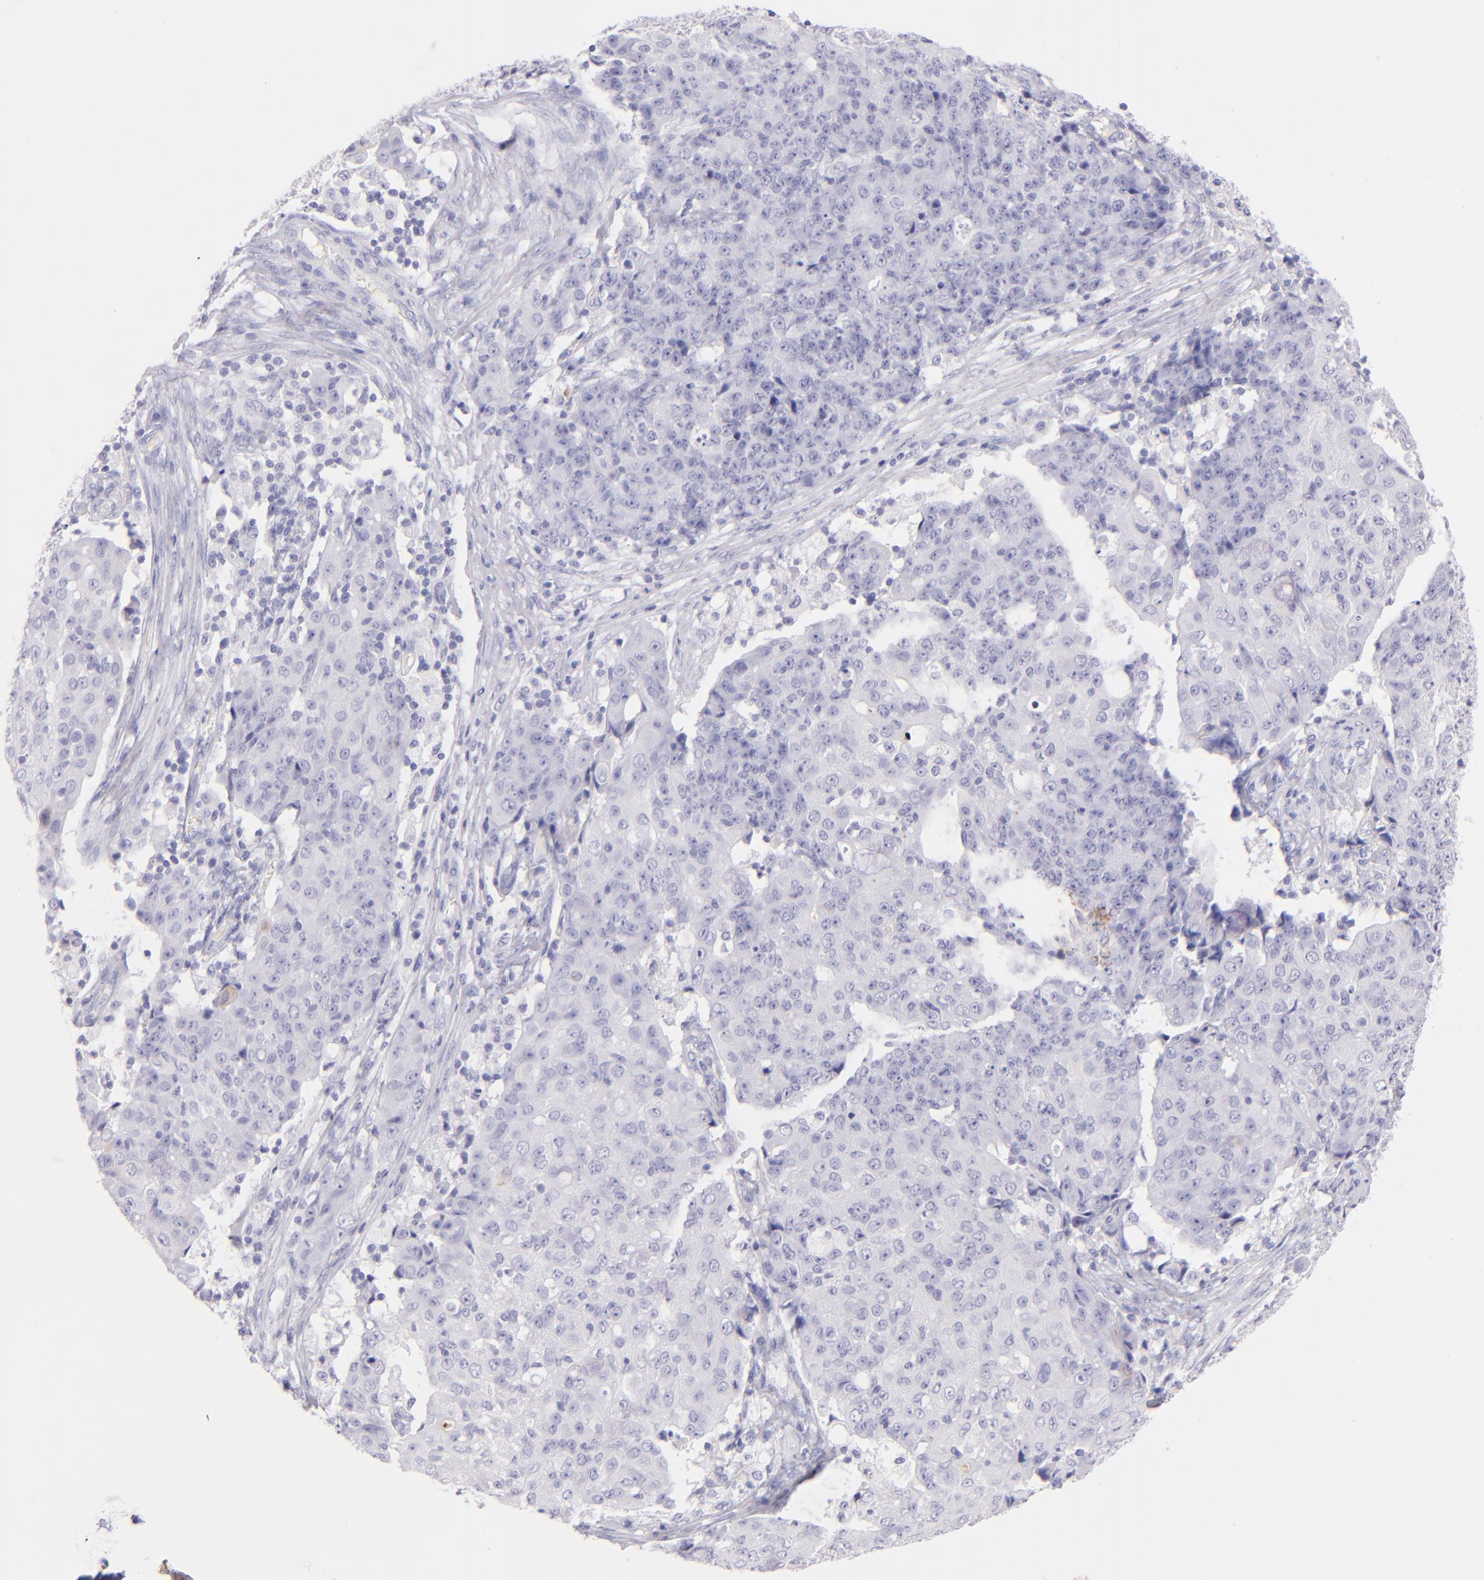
{"staining": {"intensity": "negative", "quantity": "none", "location": "none"}, "tissue": "ovarian cancer", "cell_type": "Tumor cells", "image_type": "cancer", "snomed": [{"axis": "morphology", "description": "Carcinoma, endometroid"}, {"axis": "topography", "description": "Ovary"}], "caption": "A photomicrograph of human ovarian endometroid carcinoma is negative for staining in tumor cells.", "gene": "SDC1", "patient": {"sex": "female", "age": 42}}